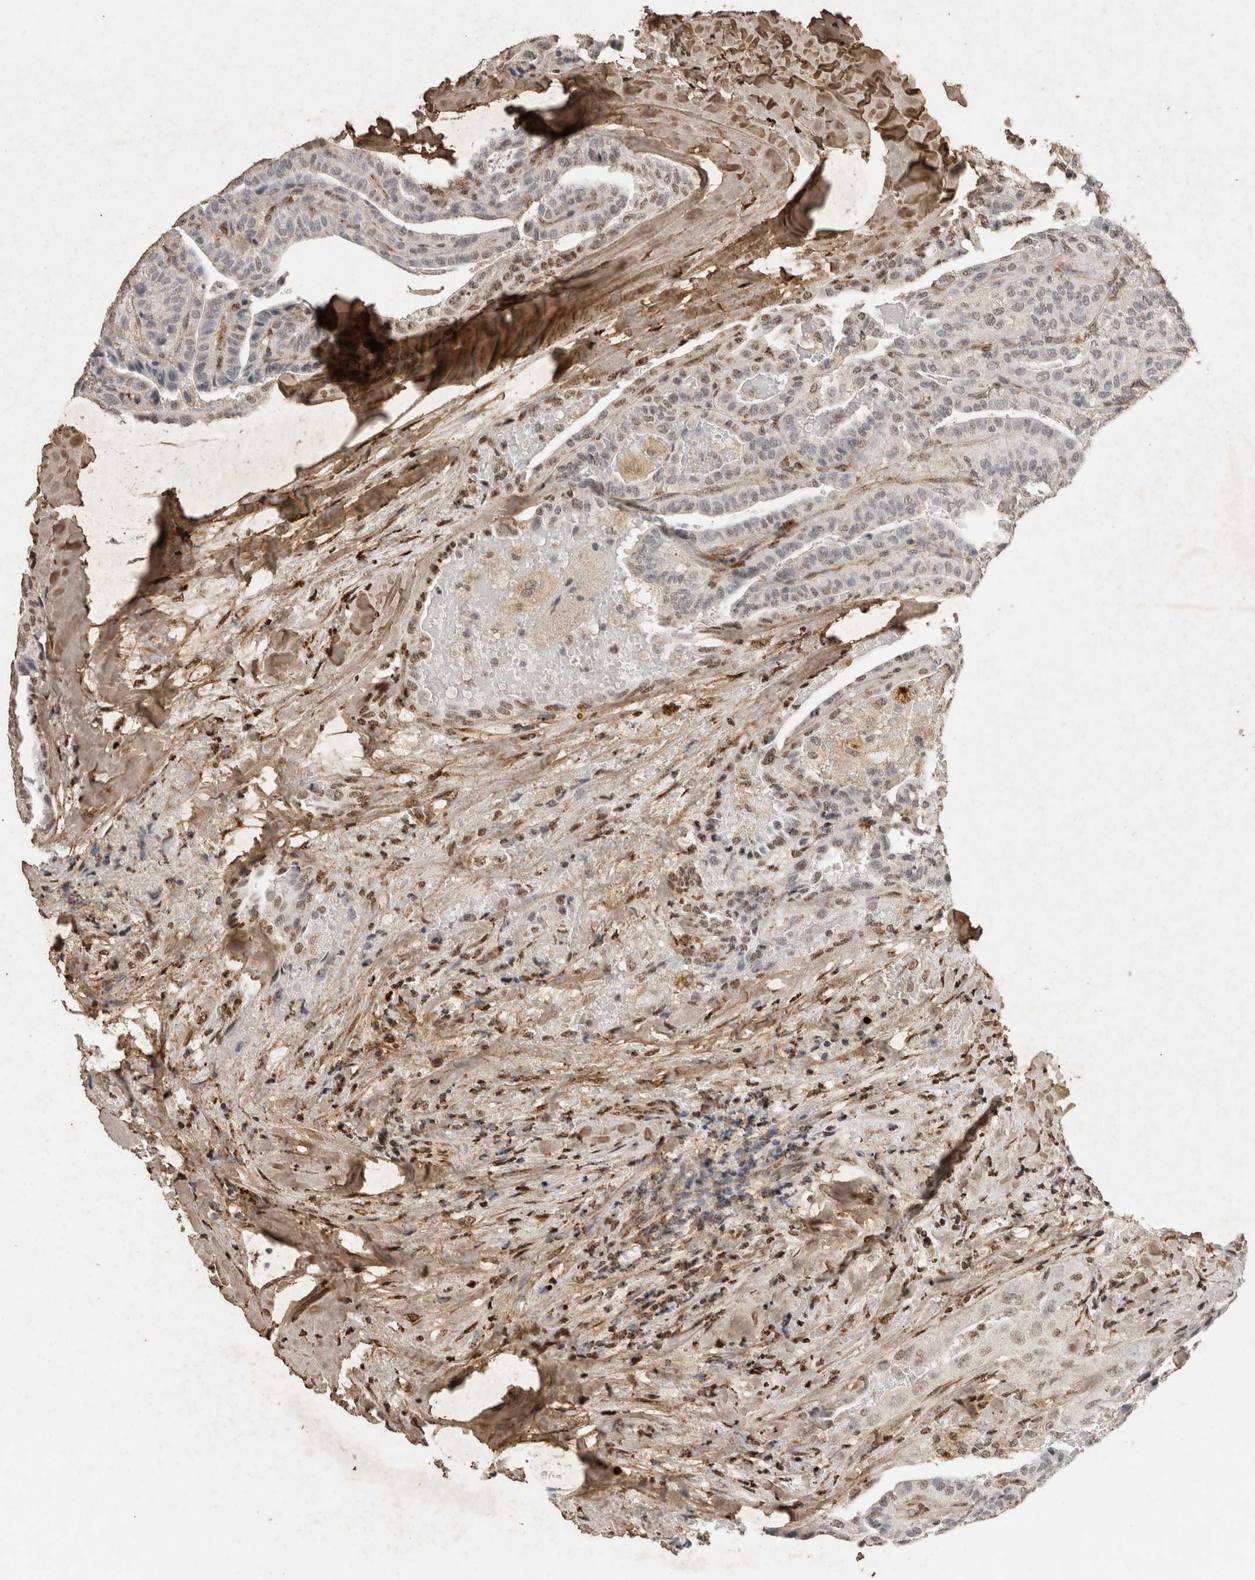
{"staining": {"intensity": "negative", "quantity": "none", "location": "none"}, "tissue": "thyroid cancer", "cell_type": "Tumor cells", "image_type": "cancer", "snomed": [{"axis": "morphology", "description": "Papillary adenocarcinoma, NOS"}, {"axis": "topography", "description": "Thyroid gland"}], "caption": "There is no significant positivity in tumor cells of thyroid papillary adenocarcinoma.", "gene": "C1QTNF5", "patient": {"sex": "male", "age": 77}}